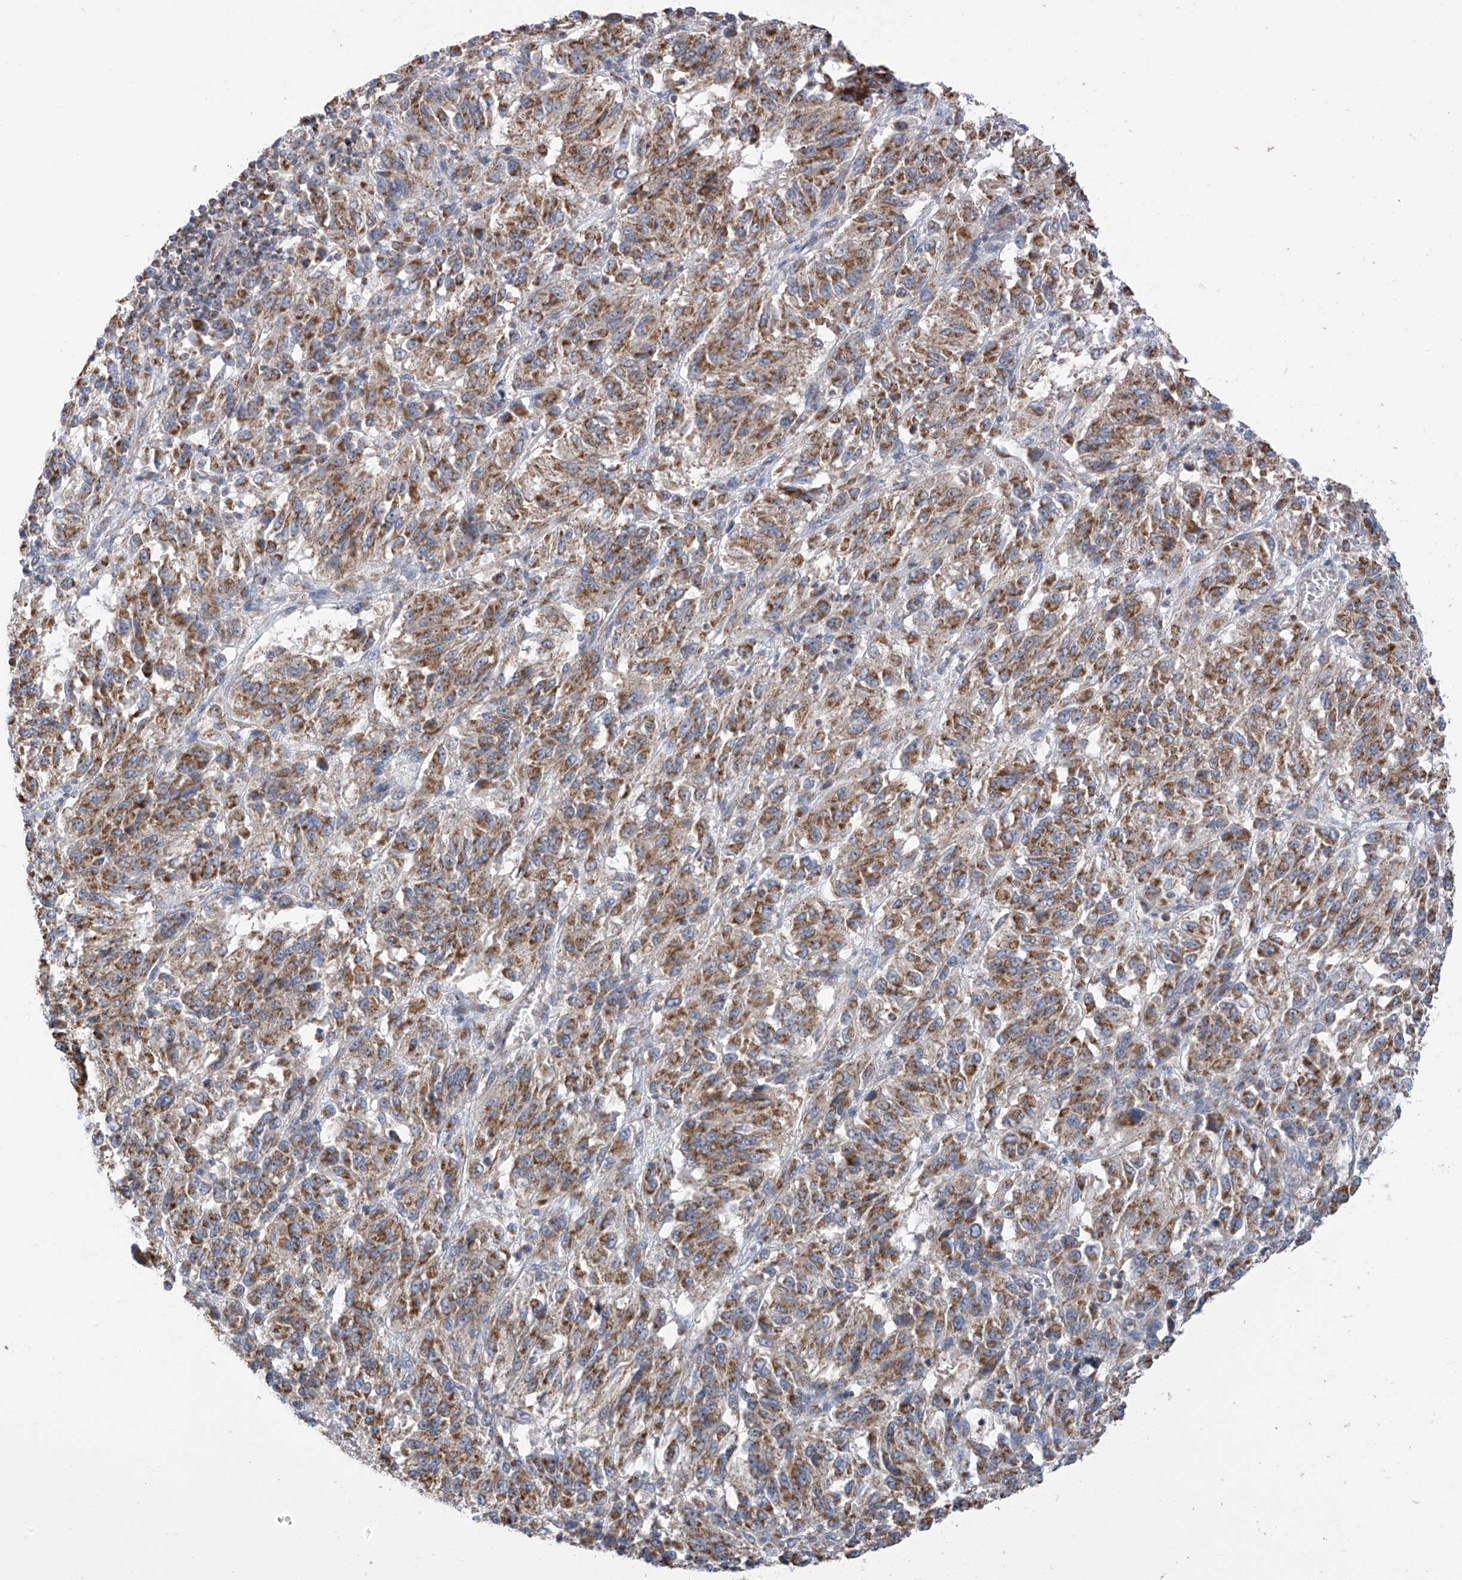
{"staining": {"intensity": "moderate", "quantity": ">75%", "location": "cytoplasmic/membranous"}, "tissue": "melanoma", "cell_type": "Tumor cells", "image_type": "cancer", "snomed": [{"axis": "morphology", "description": "Malignant melanoma, Metastatic site"}, {"axis": "topography", "description": "Lung"}], "caption": "This micrograph demonstrates melanoma stained with IHC to label a protein in brown. The cytoplasmic/membranous of tumor cells show moderate positivity for the protein. Nuclei are counter-stained blue.", "gene": "PNPT1", "patient": {"sex": "male", "age": 64}}